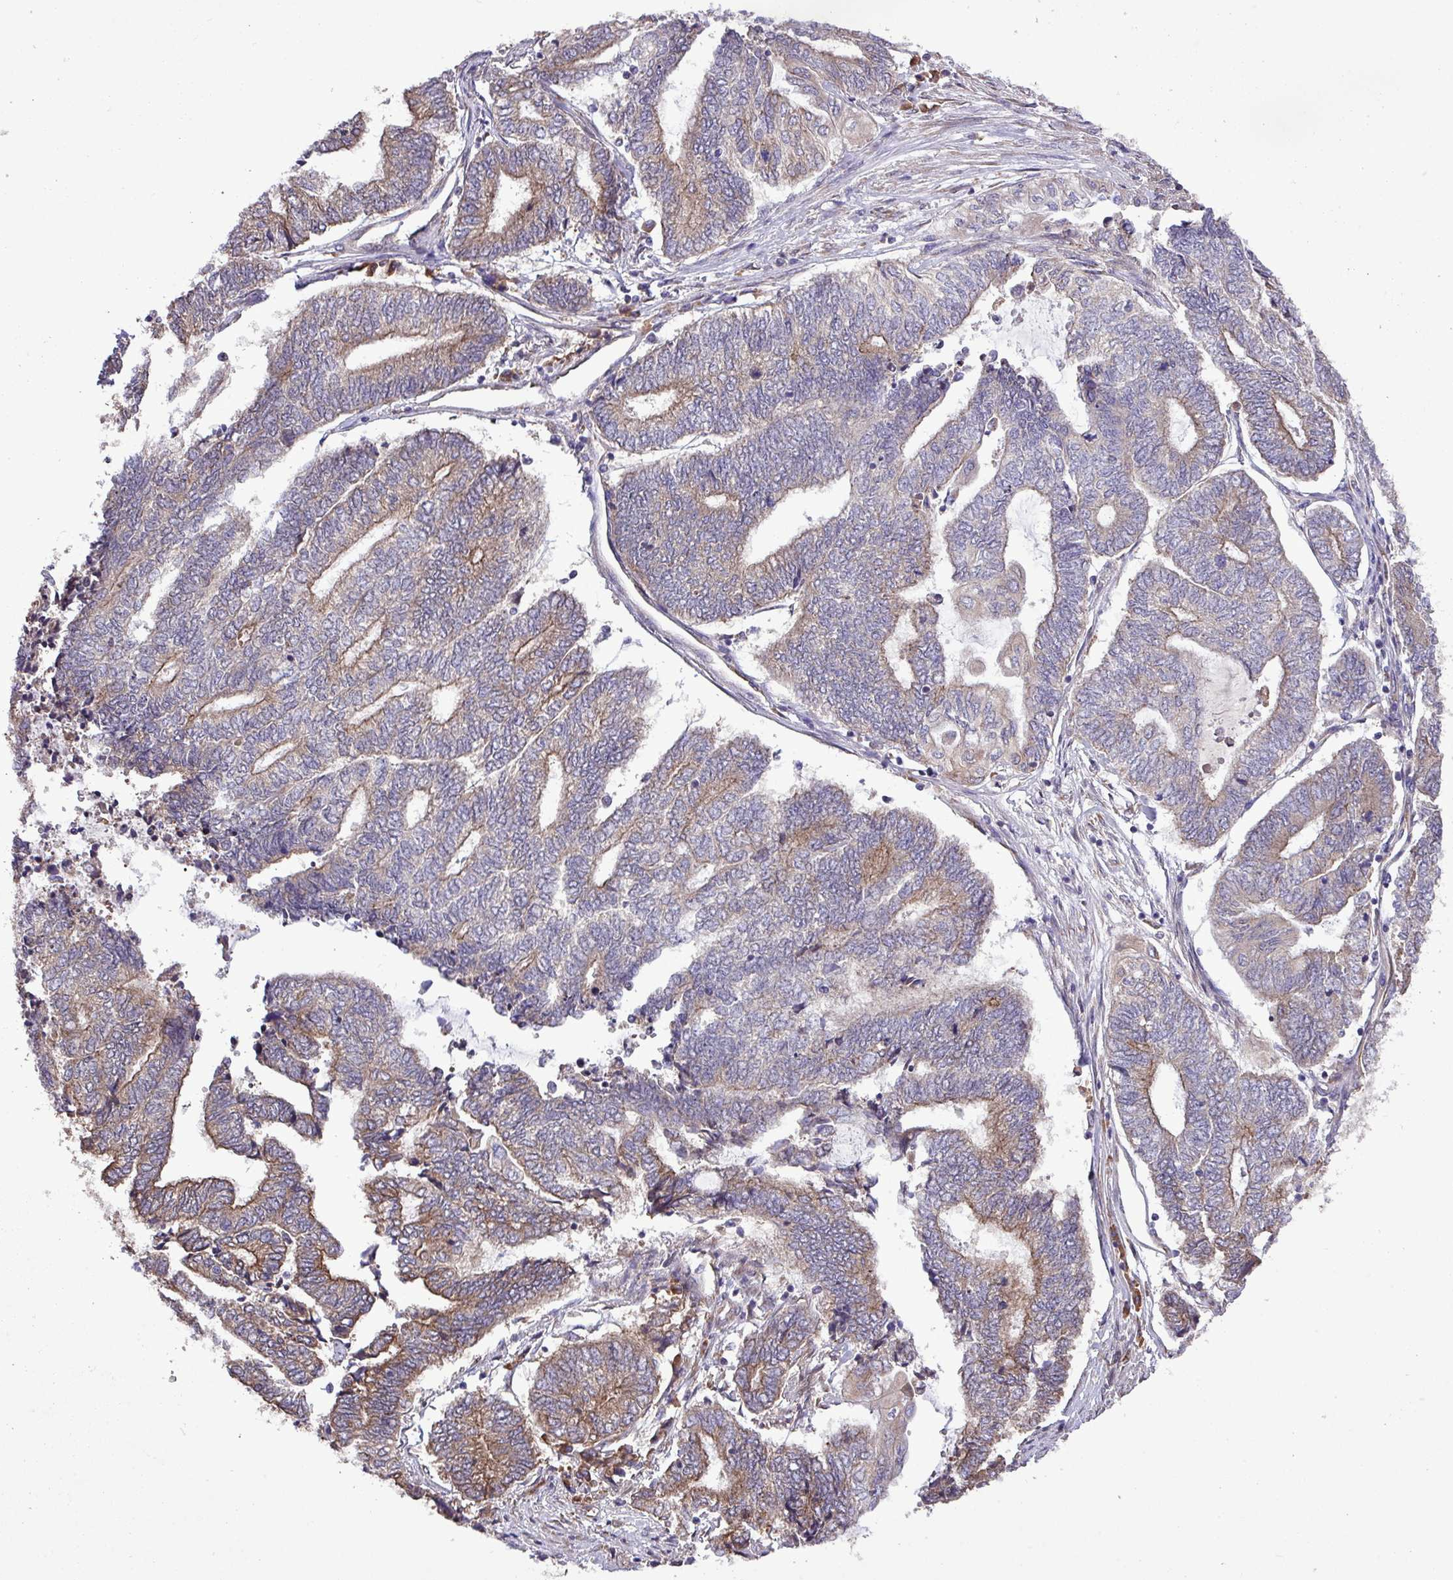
{"staining": {"intensity": "moderate", "quantity": "<25%", "location": "cytoplasmic/membranous"}, "tissue": "endometrial cancer", "cell_type": "Tumor cells", "image_type": "cancer", "snomed": [{"axis": "morphology", "description": "Adenocarcinoma, NOS"}, {"axis": "topography", "description": "Uterus"}, {"axis": "topography", "description": "Endometrium"}], "caption": "Protein expression by immunohistochemistry displays moderate cytoplasmic/membranous staining in about <25% of tumor cells in endometrial cancer (adenocarcinoma).", "gene": "MEGF6", "patient": {"sex": "female", "age": 70}}